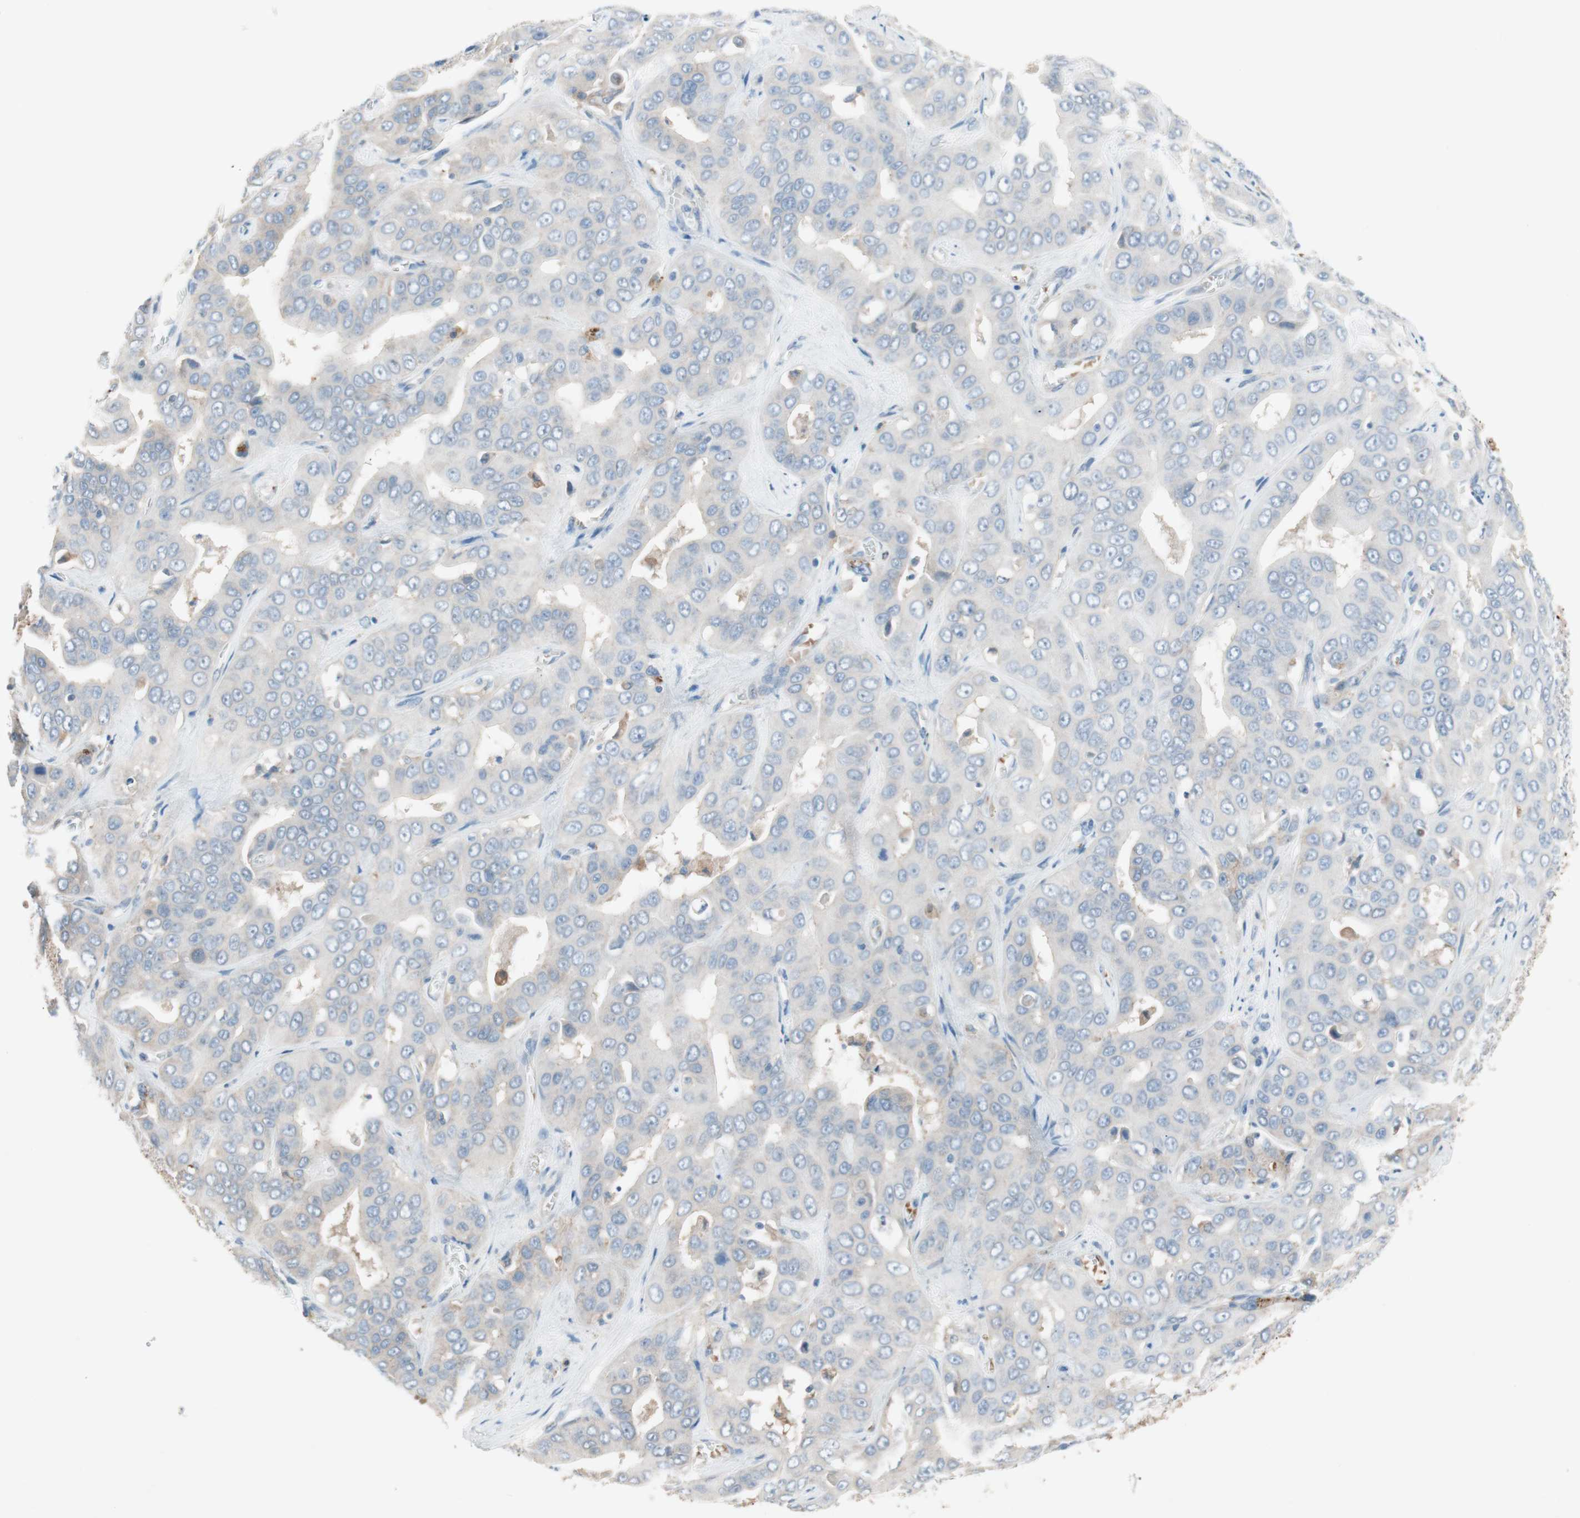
{"staining": {"intensity": "negative", "quantity": "none", "location": "none"}, "tissue": "liver cancer", "cell_type": "Tumor cells", "image_type": "cancer", "snomed": [{"axis": "morphology", "description": "Cholangiocarcinoma"}, {"axis": "topography", "description": "Liver"}], "caption": "A histopathology image of liver cancer (cholangiocarcinoma) stained for a protein demonstrates no brown staining in tumor cells.", "gene": "GLUL", "patient": {"sex": "female", "age": 52}}